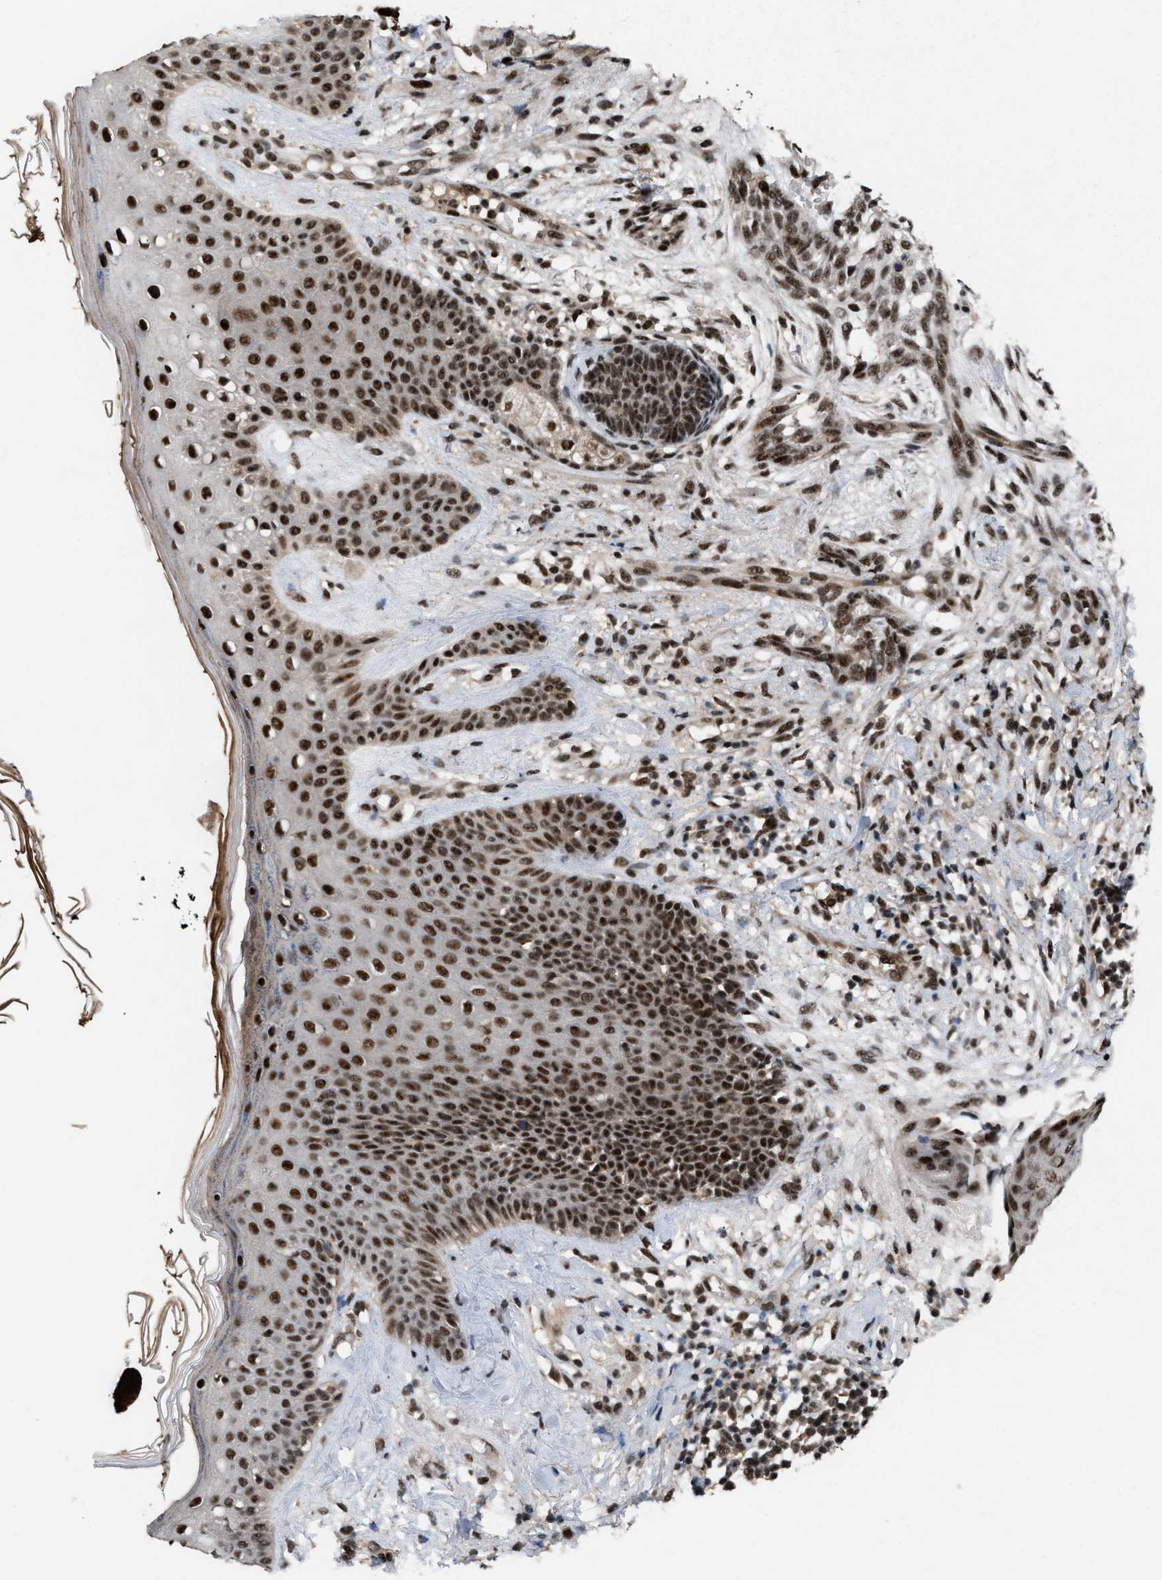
{"staining": {"intensity": "strong", "quantity": ">75%", "location": "nuclear"}, "tissue": "skin cancer", "cell_type": "Tumor cells", "image_type": "cancer", "snomed": [{"axis": "morphology", "description": "Basal cell carcinoma"}, {"axis": "topography", "description": "Skin"}], "caption": "A high amount of strong nuclear expression is appreciated in approximately >75% of tumor cells in basal cell carcinoma (skin) tissue. Nuclei are stained in blue.", "gene": "PRPF4", "patient": {"sex": "female", "age": 88}}